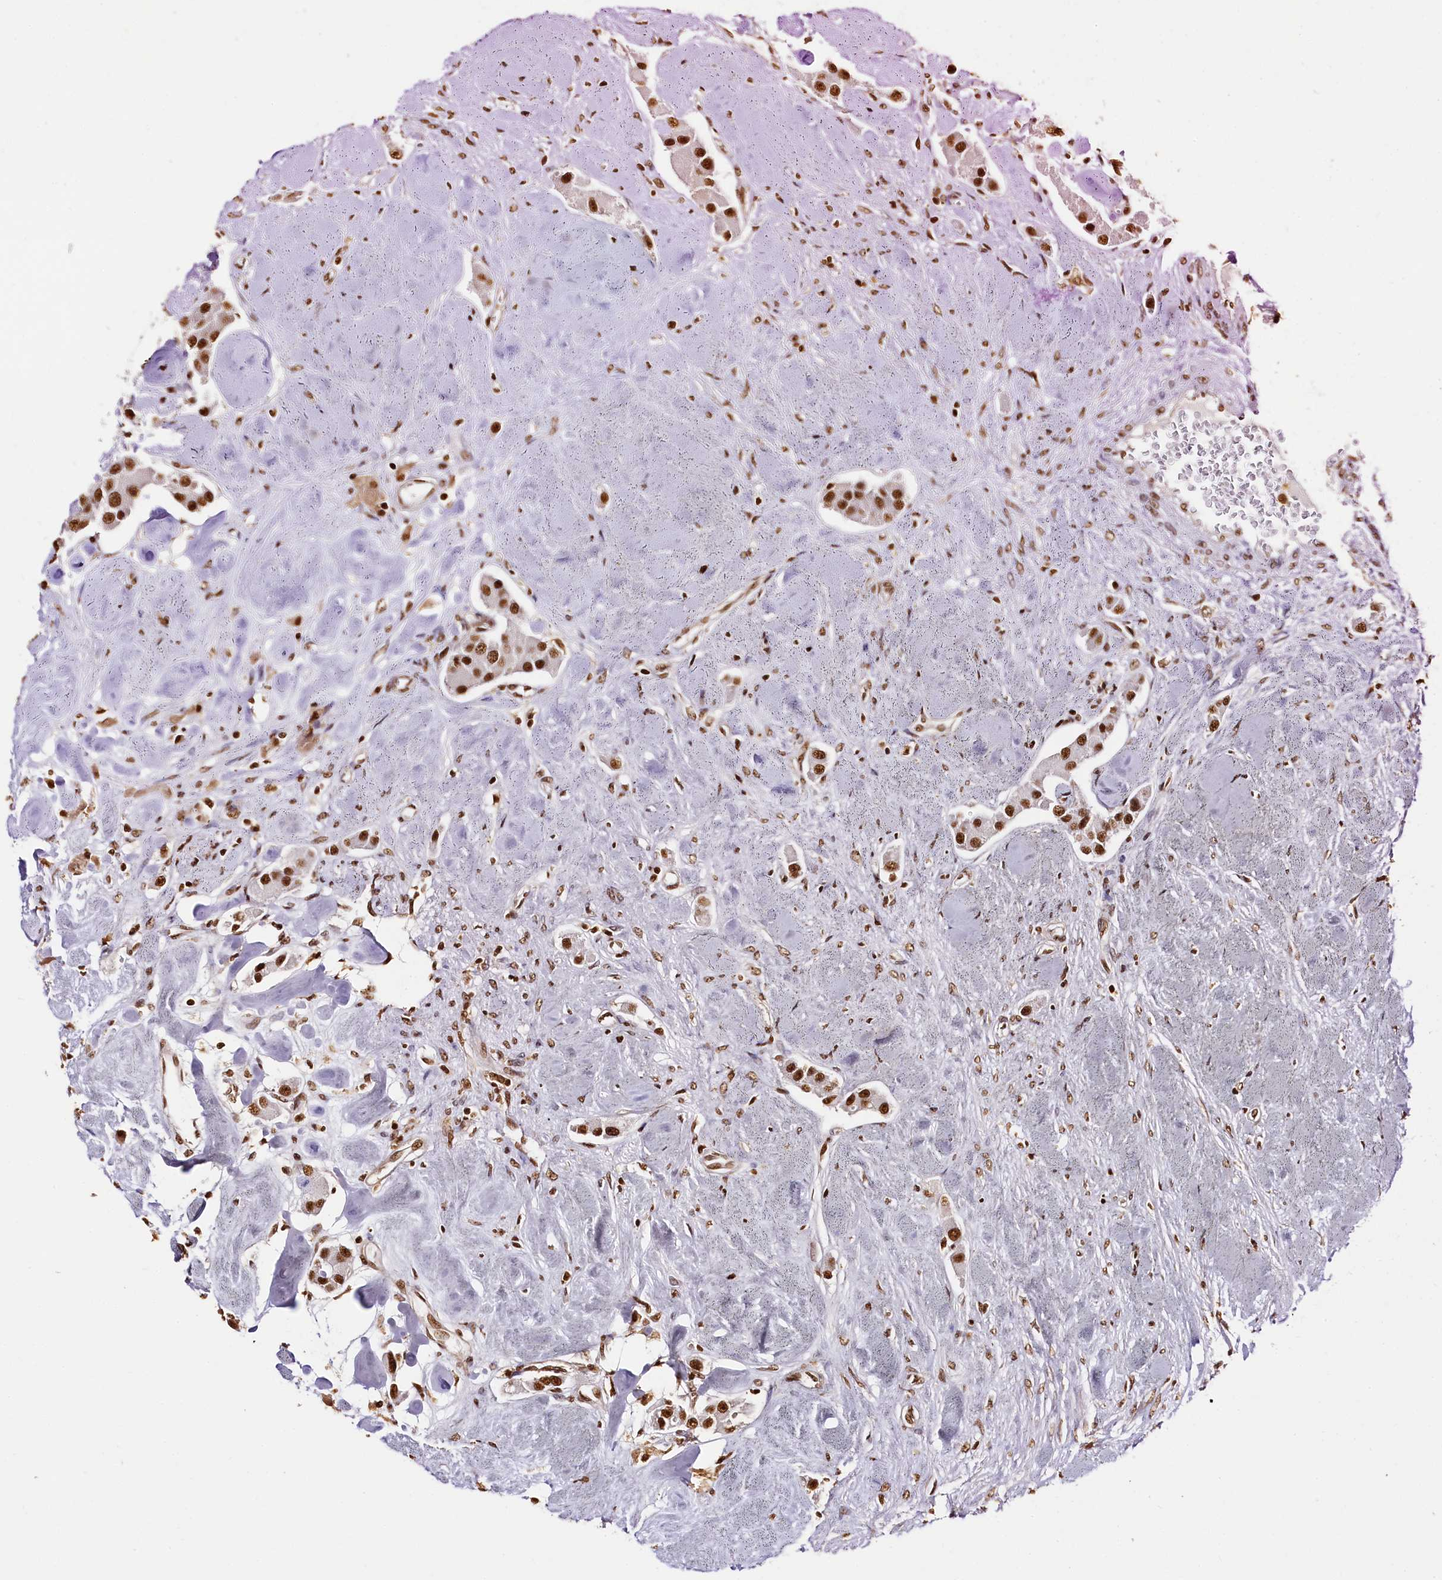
{"staining": {"intensity": "strong", "quantity": ">75%", "location": "nuclear"}, "tissue": "carcinoid", "cell_type": "Tumor cells", "image_type": "cancer", "snomed": [{"axis": "morphology", "description": "Carcinoid, malignant, NOS"}, {"axis": "topography", "description": "Pancreas"}], "caption": "Immunohistochemical staining of human carcinoid (malignant) displays strong nuclear protein expression in about >75% of tumor cells. (IHC, brightfield microscopy, high magnification).", "gene": "SNRPD2", "patient": {"sex": "male", "age": 41}}